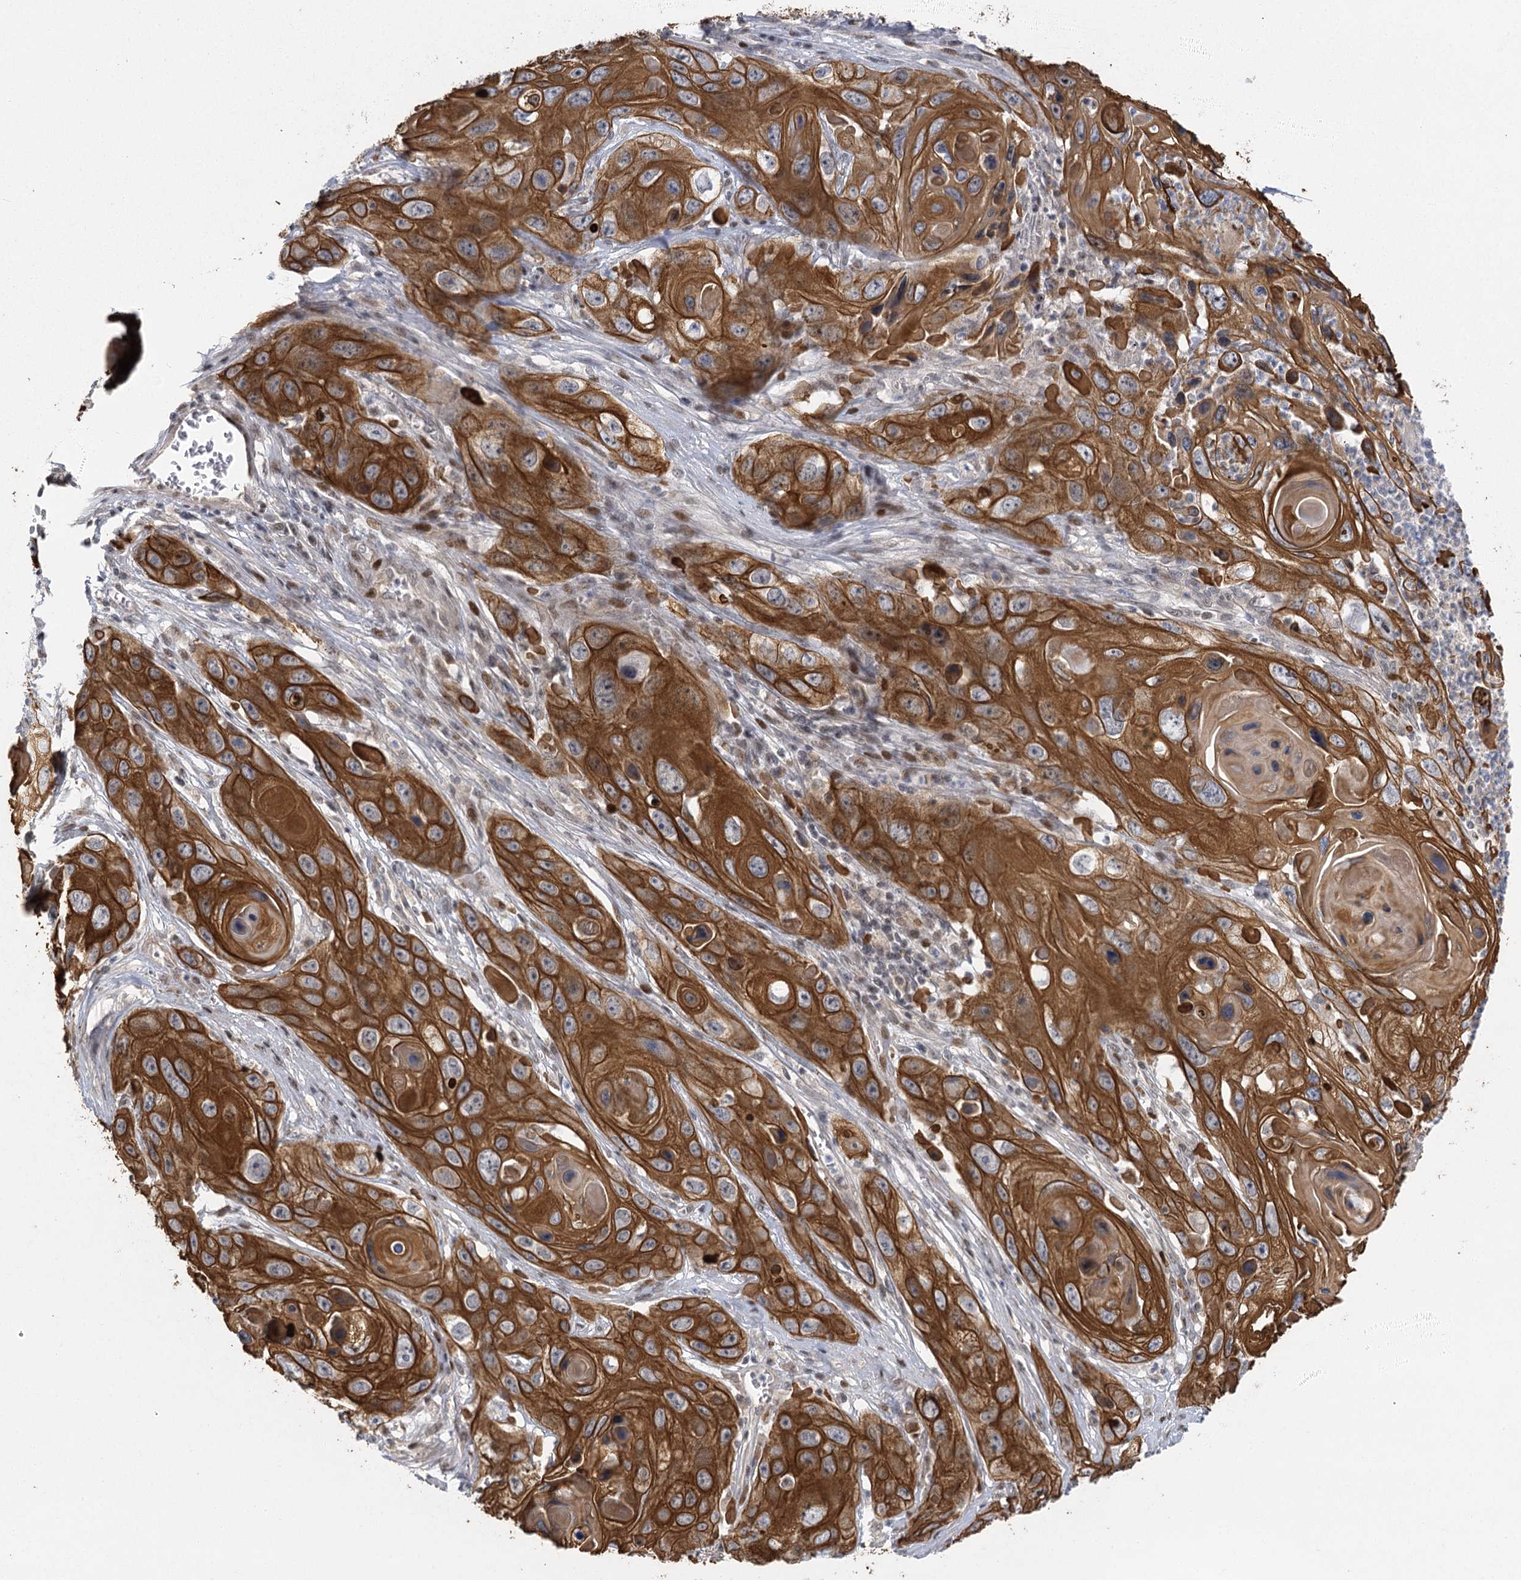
{"staining": {"intensity": "strong", "quantity": ">75%", "location": "cytoplasmic/membranous"}, "tissue": "skin cancer", "cell_type": "Tumor cells", "image_type": "cancer", "snomed": [{"axis": "morphology", "description": "Squamous cell carcinoma, NOS"}, {"axis": "topography", "description": "Skin"}], "caption": "The micrograph shows a brown stain indicating the presence of a protein in the cytoplasmic/membranous of tumor cells in skin squamous cell carcinoma. The staining was performed using DAB, with brown indicating positive protein expression. Nuclei are stained blue with hematoxylin.", "gene": "IL11RA", "patient": {"sex": "male", "age": 55}}